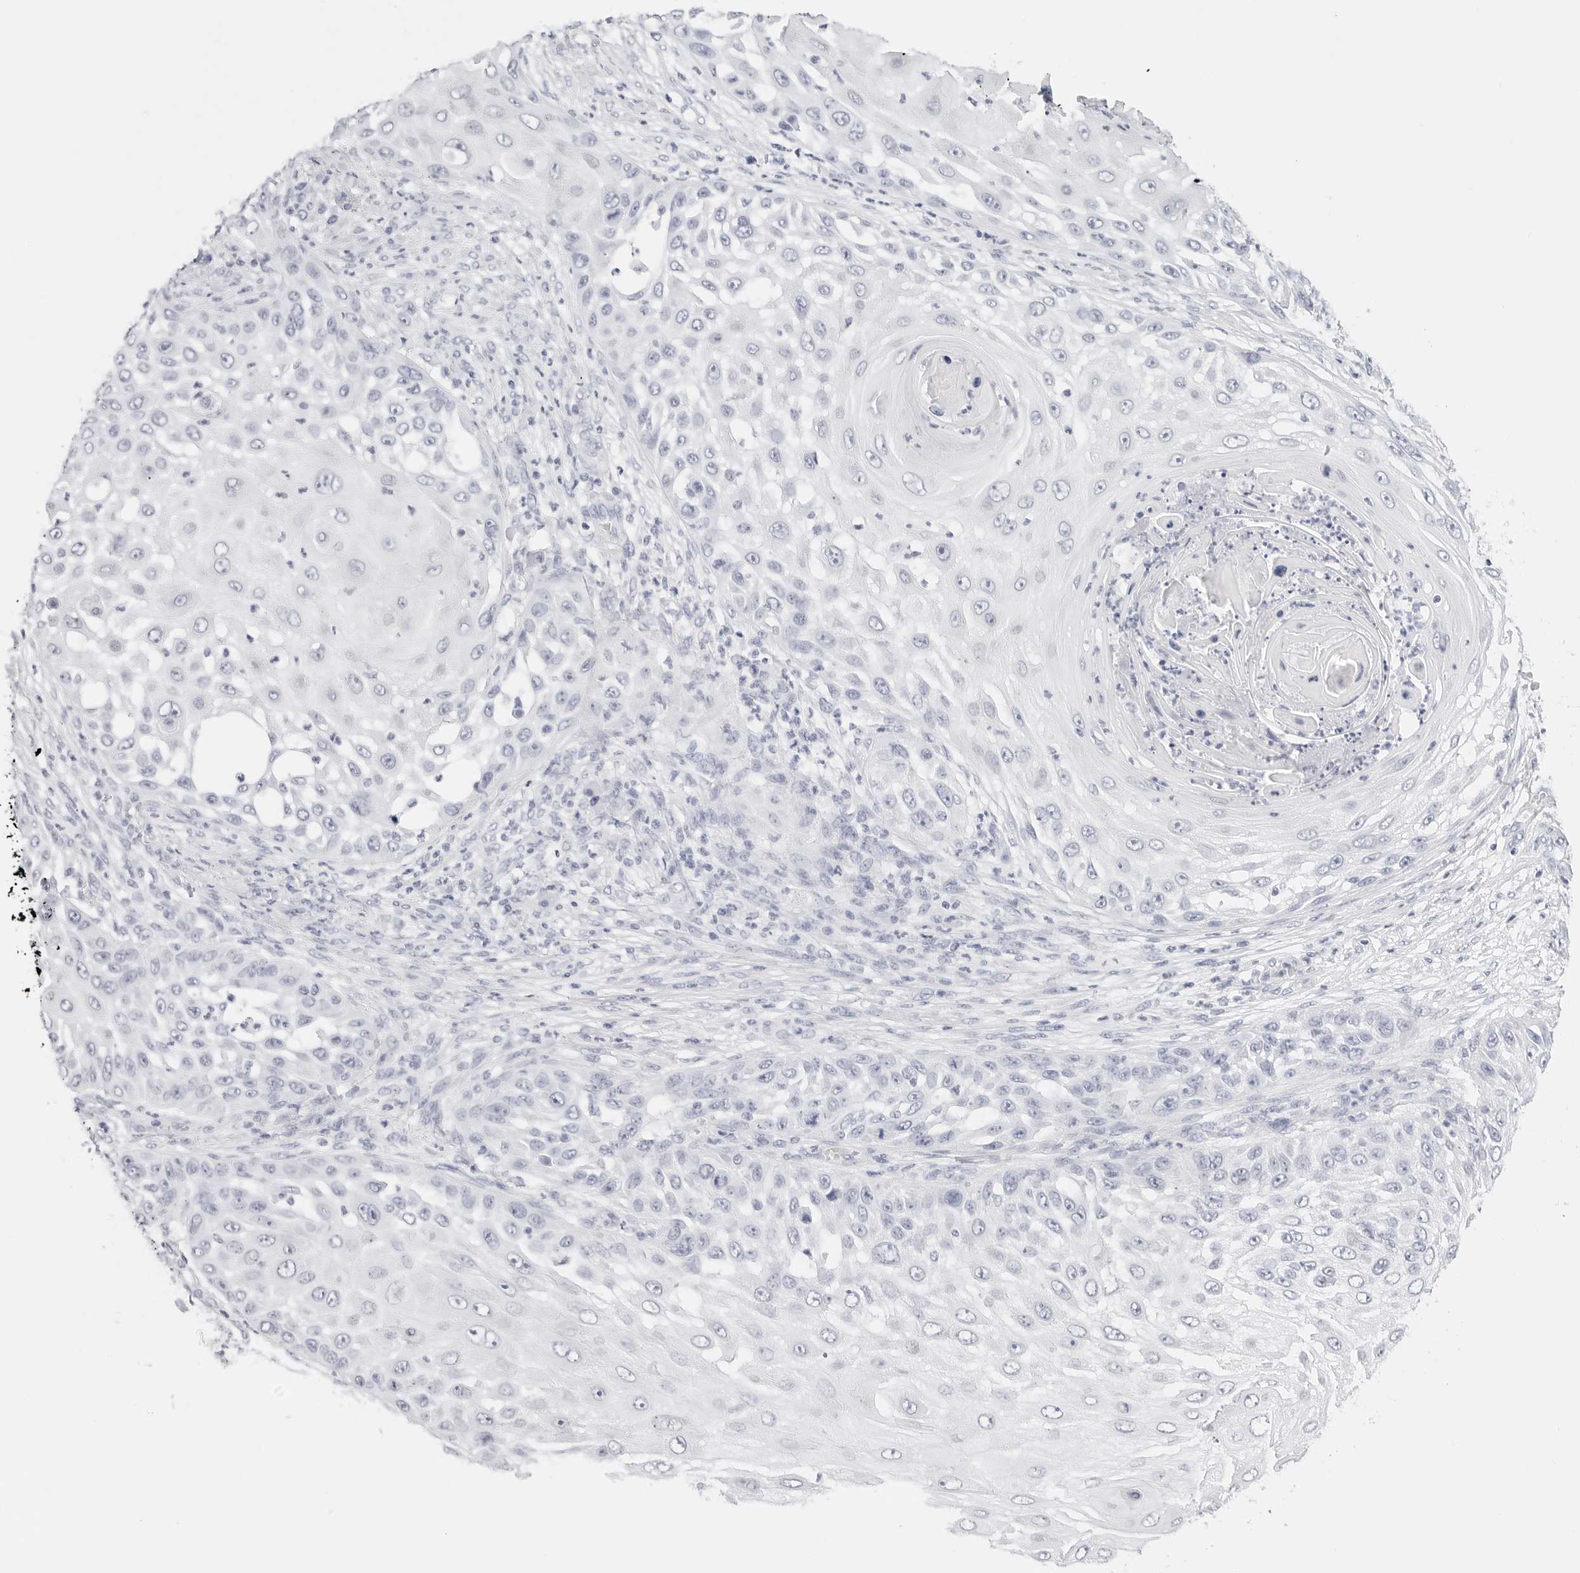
{"staining": {"intensity": "negative", "quantity": "none", "location": "none"}, "tissue": "skin cancer", "cell_type": "Tumor cells", "image_type": "cancer", "snomed": [{"axis": "morphology", "description": "Squamous cell carcinoma, NOS"}, {"axis": "topography", "description": "Skin"}], "caption": "This is an immunohistochemistry micrograph of human skin cancer (squamous cell carcinoma). There is no positivity in tumor cells.", "gene": "TFF2", "patient": {"sex": "female", "age": 44}}